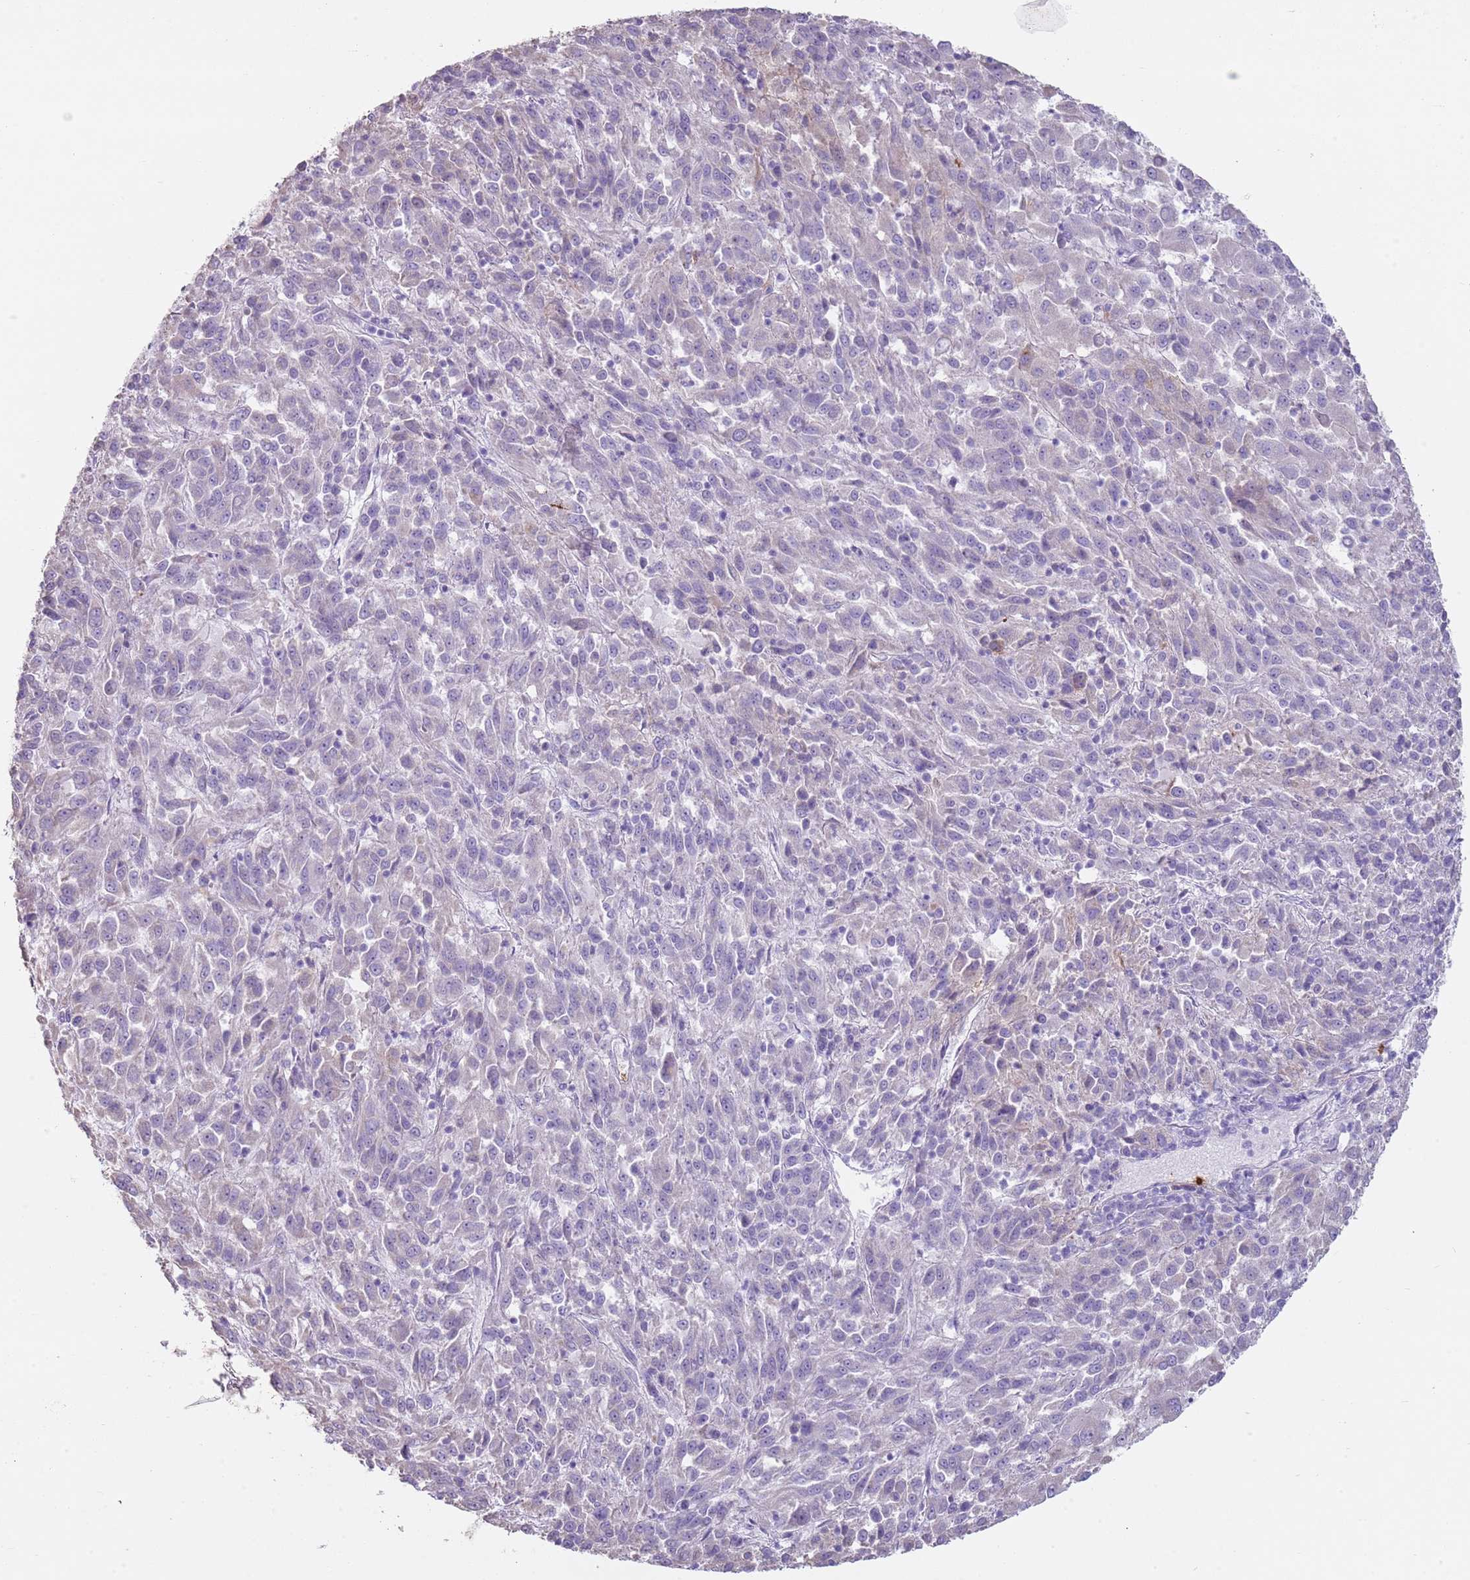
{"staining": {"intensity": "negative", "quantity": "none", "location": "none"}, "tissue": "melanoma", "cell_type": "Tumor cells", "image_type": "cancer", "snomed": [{"axis": "morphology", "description": "Malignant melanoma, Metastatic site"}, {"axis": "topography", "description": "Lung"}], "caption": "This is a histopathology image of immunohistochemistry staining of melanoma, which shows no positivity in tumor cells.", "gene": "CD177", "patient": {"sex": "male", "age": 64}}